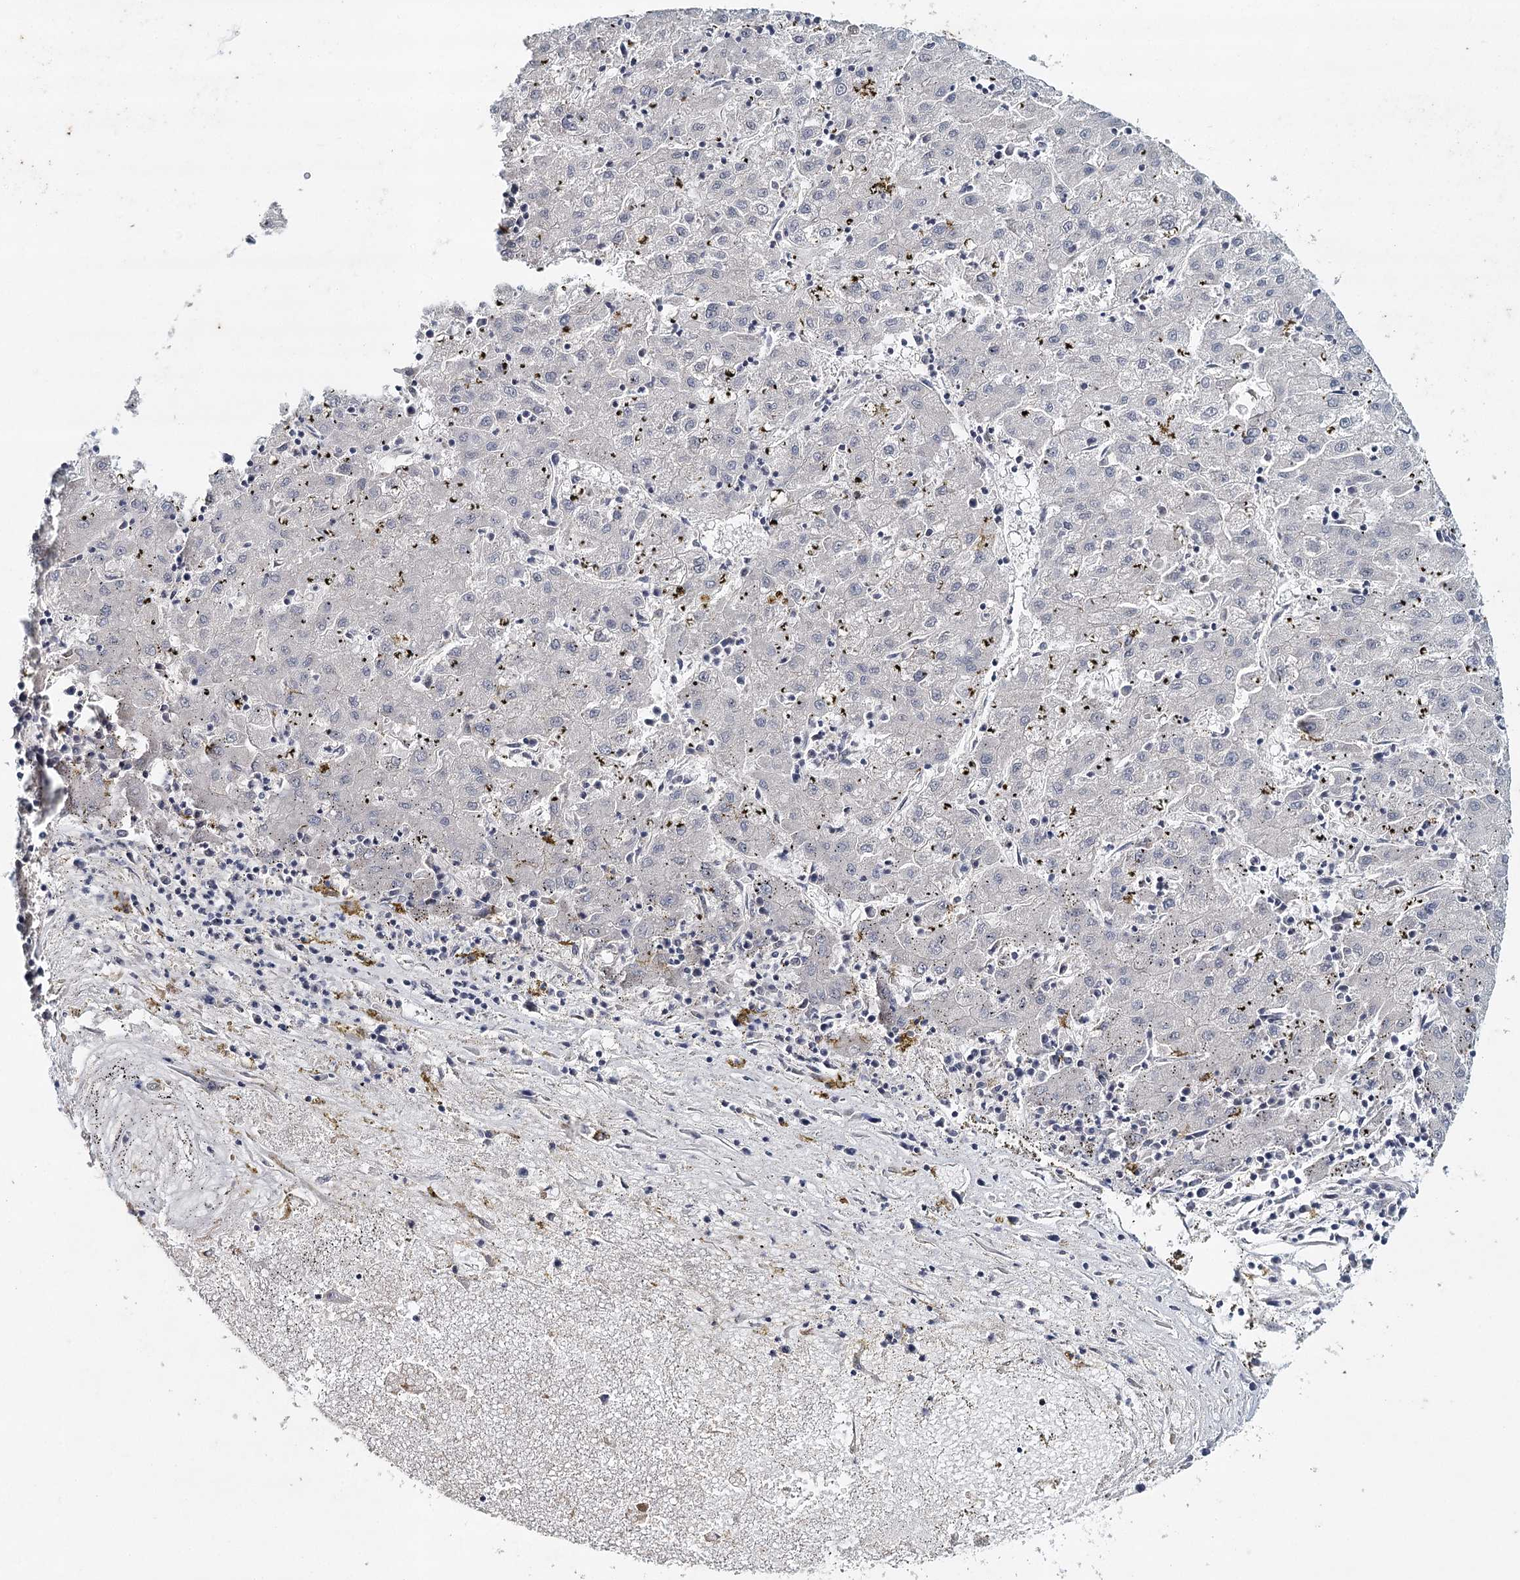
{"staining": {"intensity": "negative", "quantity": "none", "location": "none"}, "tissue": "liver cancer", "cell_type": "Tumor cells", "image_type": "cancer", "snomed": [{"axis": "morphology", "description": "Carcinoma, Hepatocellular, NOS"}, {"axis": "topography", "description": "Liver"}], "caption": "Immunohistochemistry (IHC) of hepatocellular carcinoma (liver) reveals no staining in tumor cells.", "gene": "SYNPO", "patient": {"sex": "male", "age": 72}}